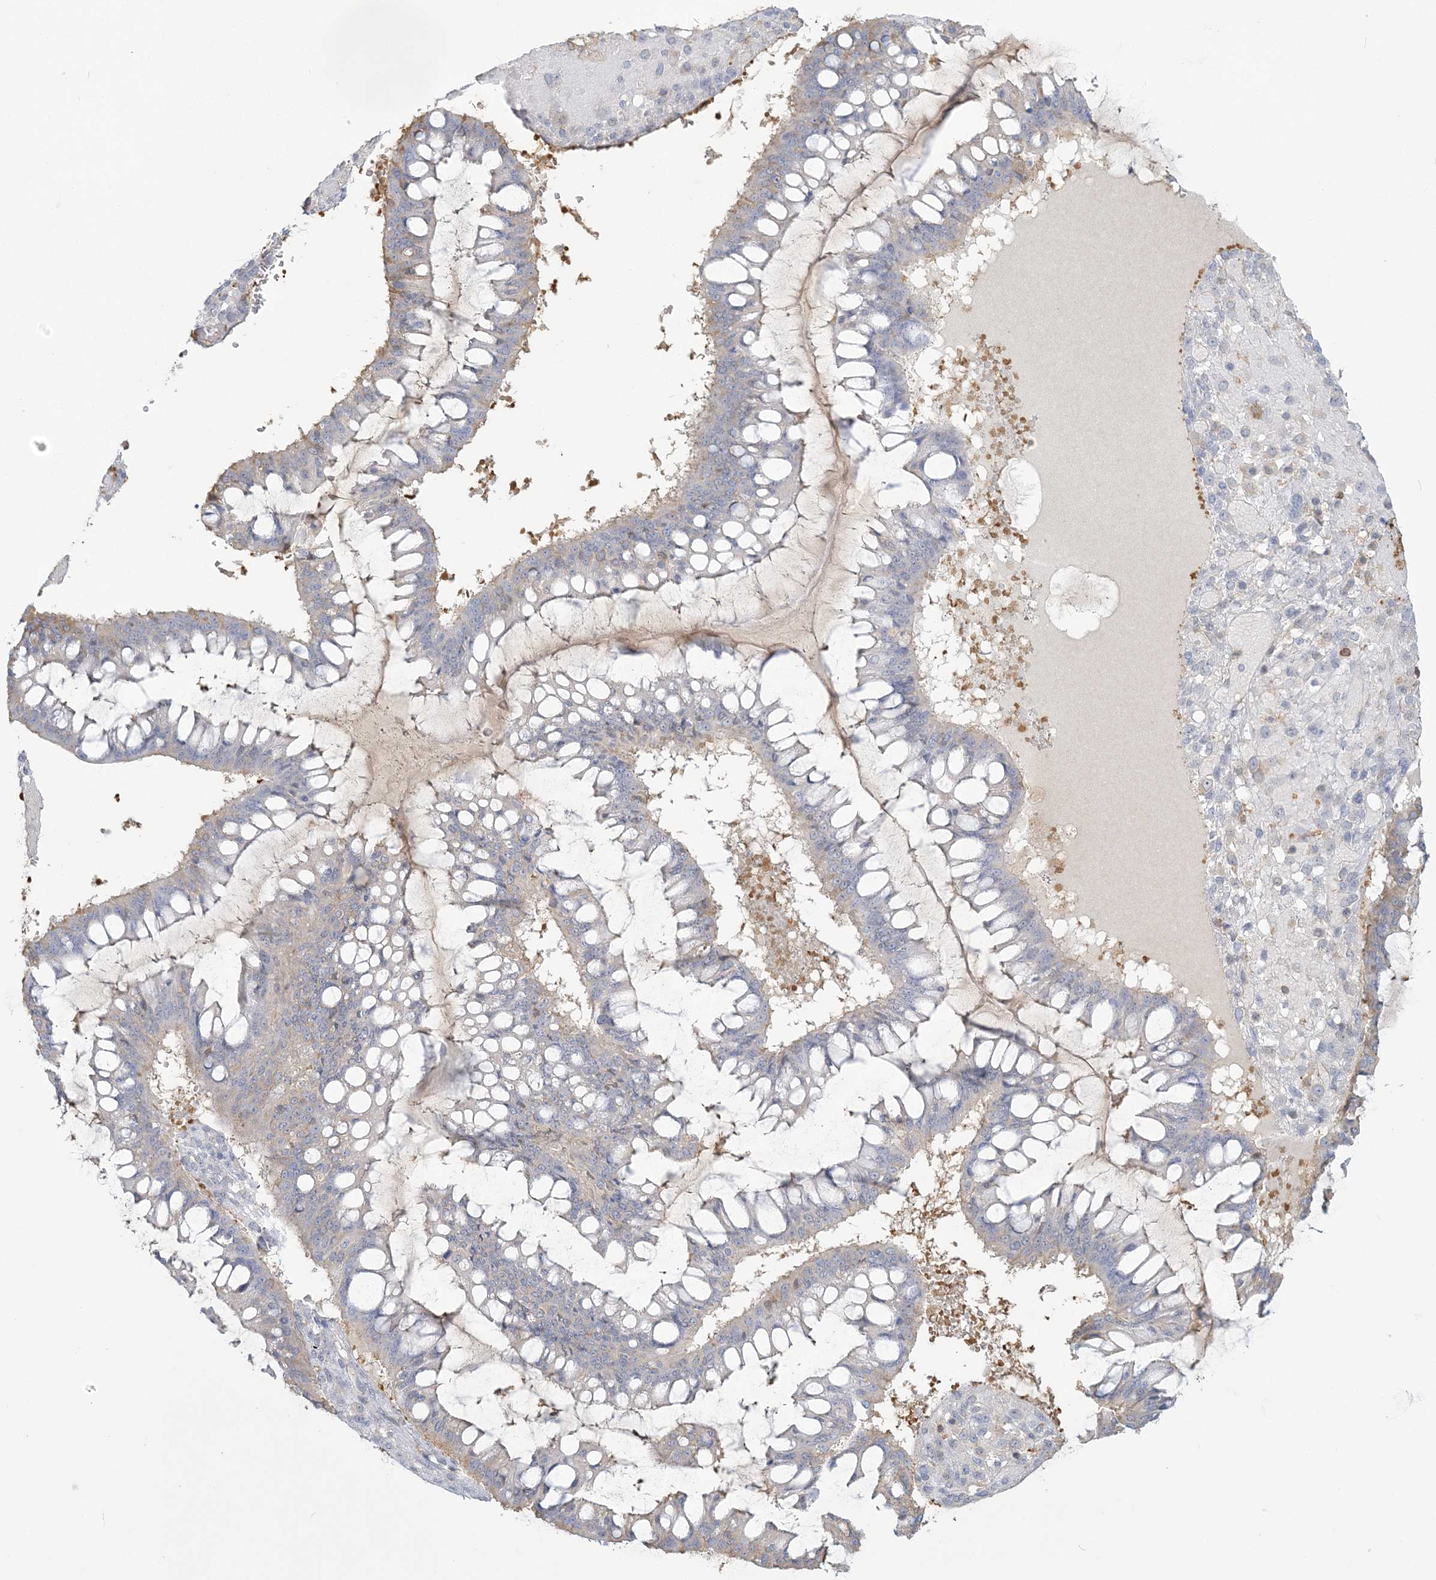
{"staining": {"intensity": "negative", "quantity": "none", "location": "none"}, "tissue": "ovarian cancer", "cell_type": "Tumor cells", "image_type": "cancer", "snomed": [{"axis": "morphology", "description": "Cystadenocarcinoma, mucinous, NOS"}, {"axis": "topography", "description": "Ovary"}], "caption": "Tumor cells show no significant protein expression in ovarian mucinous cystadenocarcinoma.", "gene": "ANKS1A", "patient": {"sex": "female", "age": 73}}